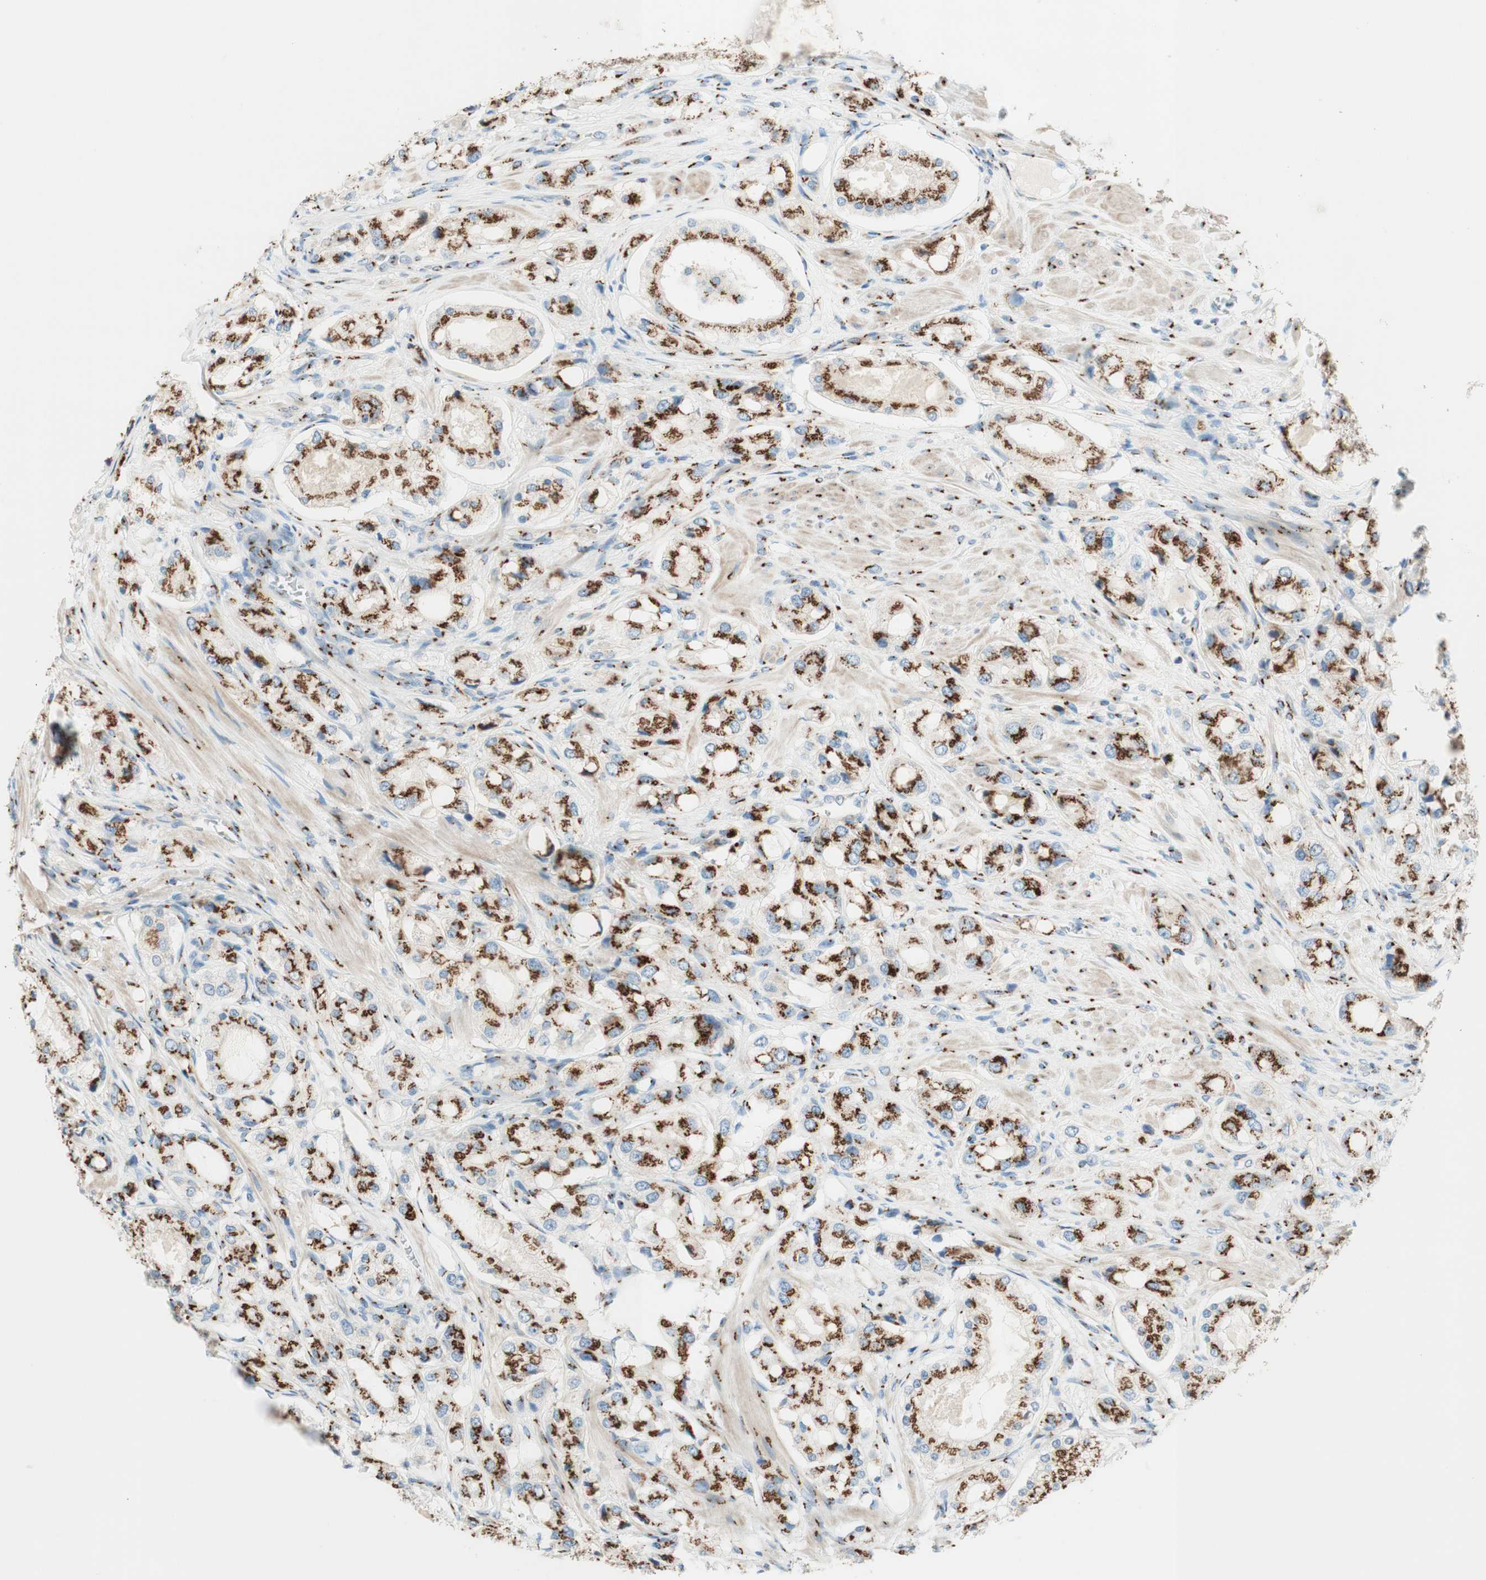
{"staining": {"intensity": "strong", "quantity": ">75%", "location": "cytoplasmic/membranous"}, "tissue": "prostate cancer", "cell_type": "Tumor cells", "image_type": "cancer", "snomed": [{"axis": "morphology", "description": "Adenocarcinoma, High grade"}, {"axis": "topography", "description": "Prostate"}], "caption": "Protein expression by immunohistochemistry (IHC) shows strong cytoplasmic/membranous positivity in approximately >75% of tumor cells in prostate cancer (adenocarcinoma (high-grade)).", "gene": "GOLGB1", "patient": {"sex": "male", "age": 65}}